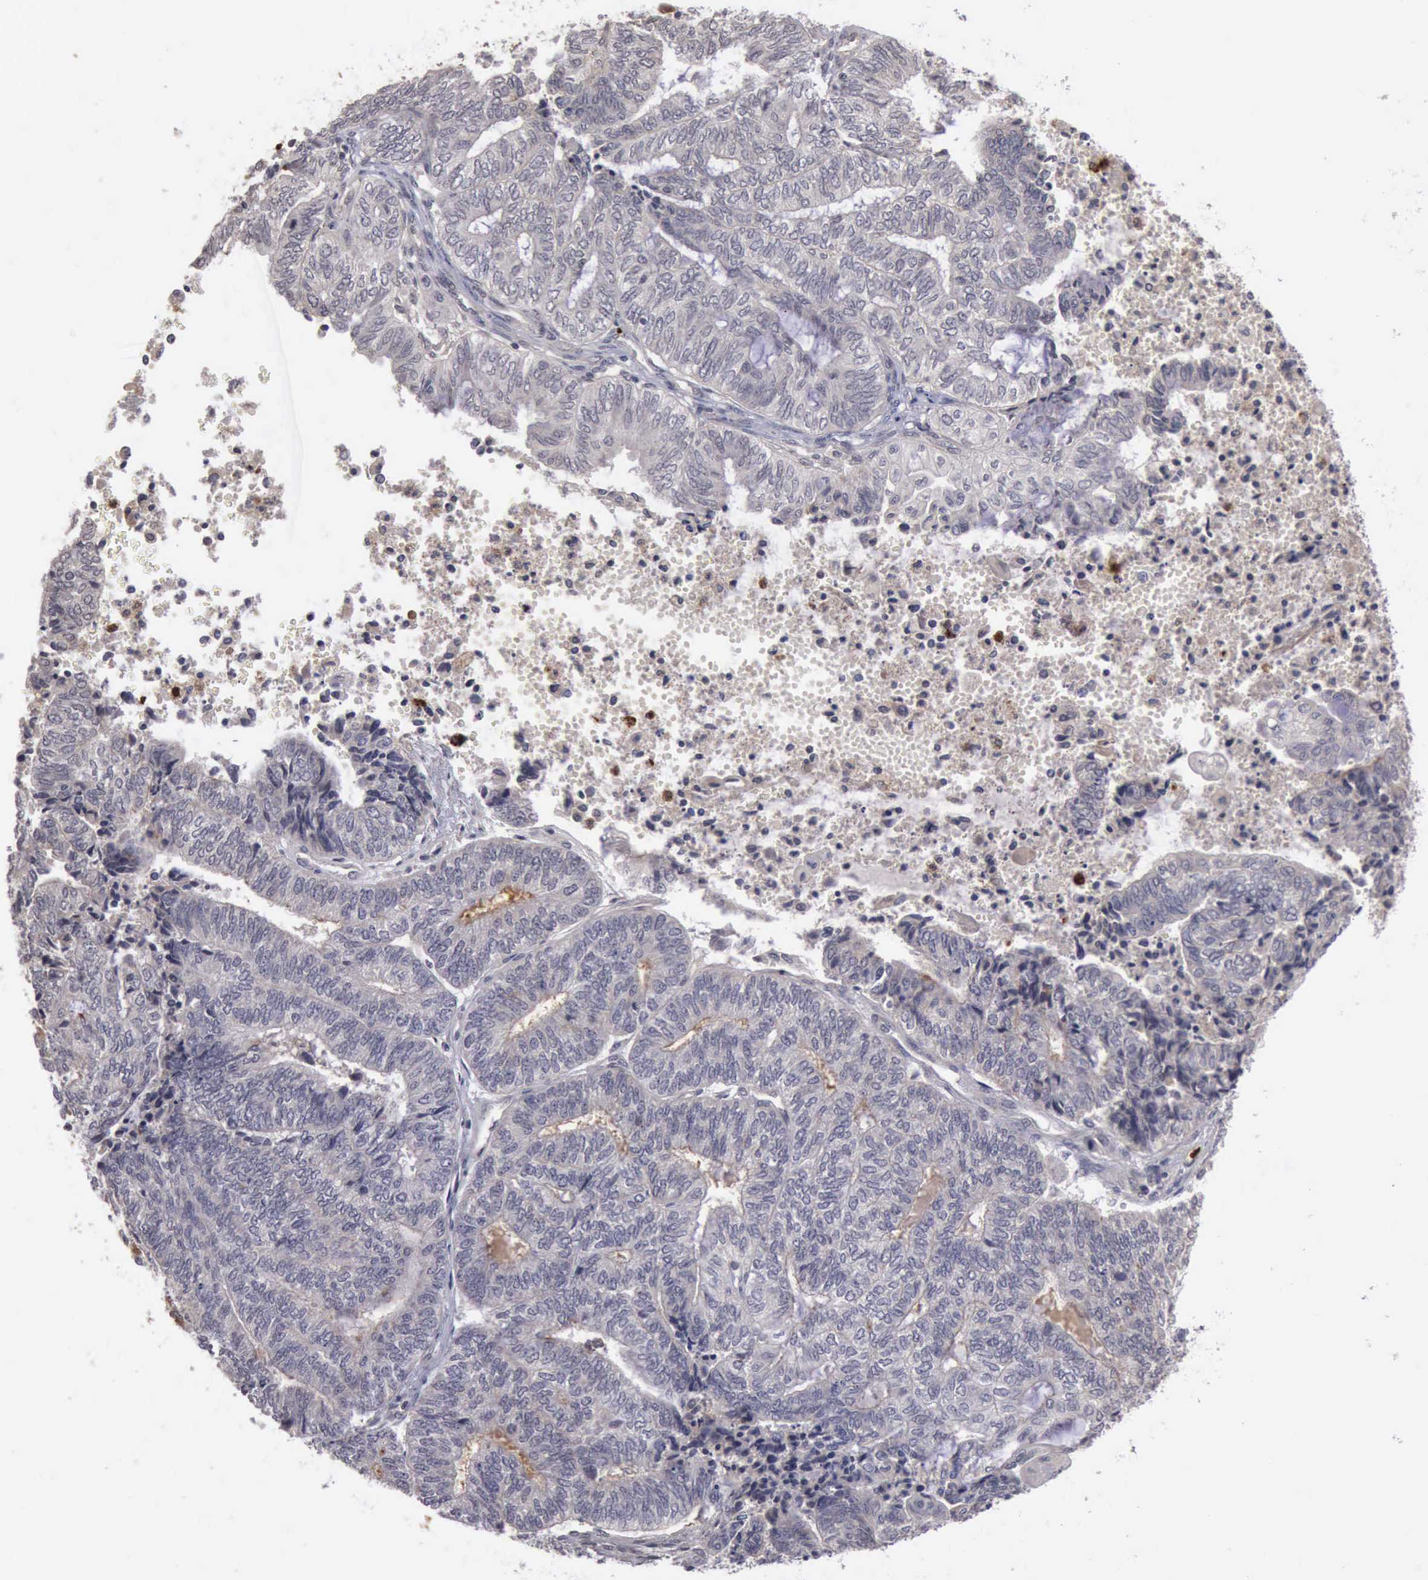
{"staining": {"intensity": "negative", "quantity": "none", "location": "none"}, "tissue": "endometrial cancer", "cell_type": "Tumor cells", "image_type": "cancer", "snomed": [{"axis": "morphology", "description": "Adenocarcinoma, NOS"}, {"axis": "topography", "description": "Uterus"}, {"axis": "topography", "description": "Endometrium"}], "caption": "This is a micrograph of immunohistochemistry staining of endometrial adenocarcinoma, which shows no expression in tumor cells. (DAB (3,3'-diaminobenzidine) immunohistochemistry (IHC) visualized using brightfield microscopy, high magnification).", "gene": "MMP9", "patient": {"sex": "female", "age": 70}}